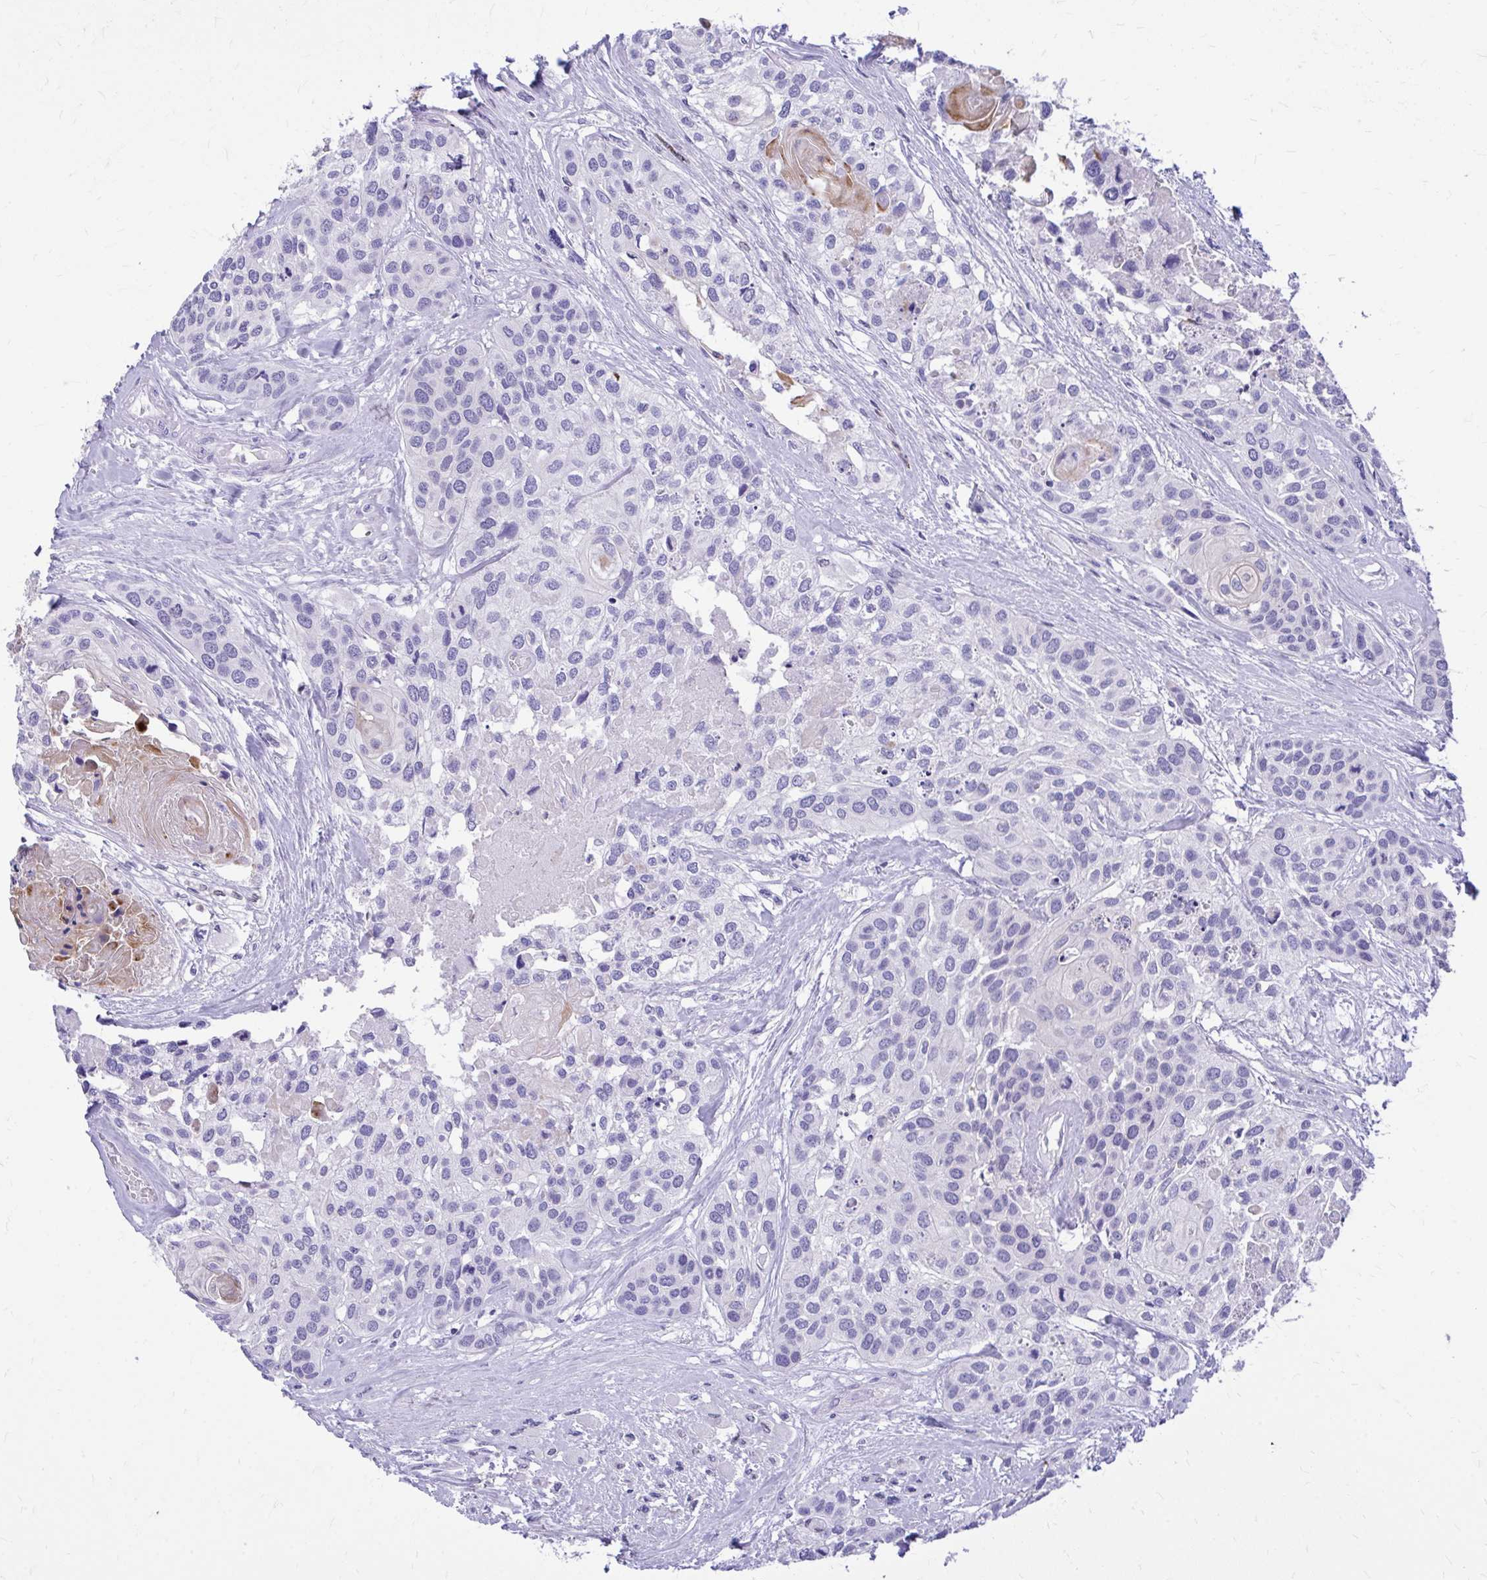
{"staining": {"intensity": "negative", "quantity": "none", "location": "none"}, "tissue": "head and neck cancer", "cell_type": "Tumor cells", "image_type": "cancer", "snomed": [{"axis": "morphology", "description": "Squamous cell carcinoma, NOS"}, {"axis": "topography", "description": "Head-Neck"}], "caption": "The image reveals no staining of tumor cells in head and neck cancer.", "gene": "ADAMTSL1", "patient": {"sex": "female", "age": 50}}